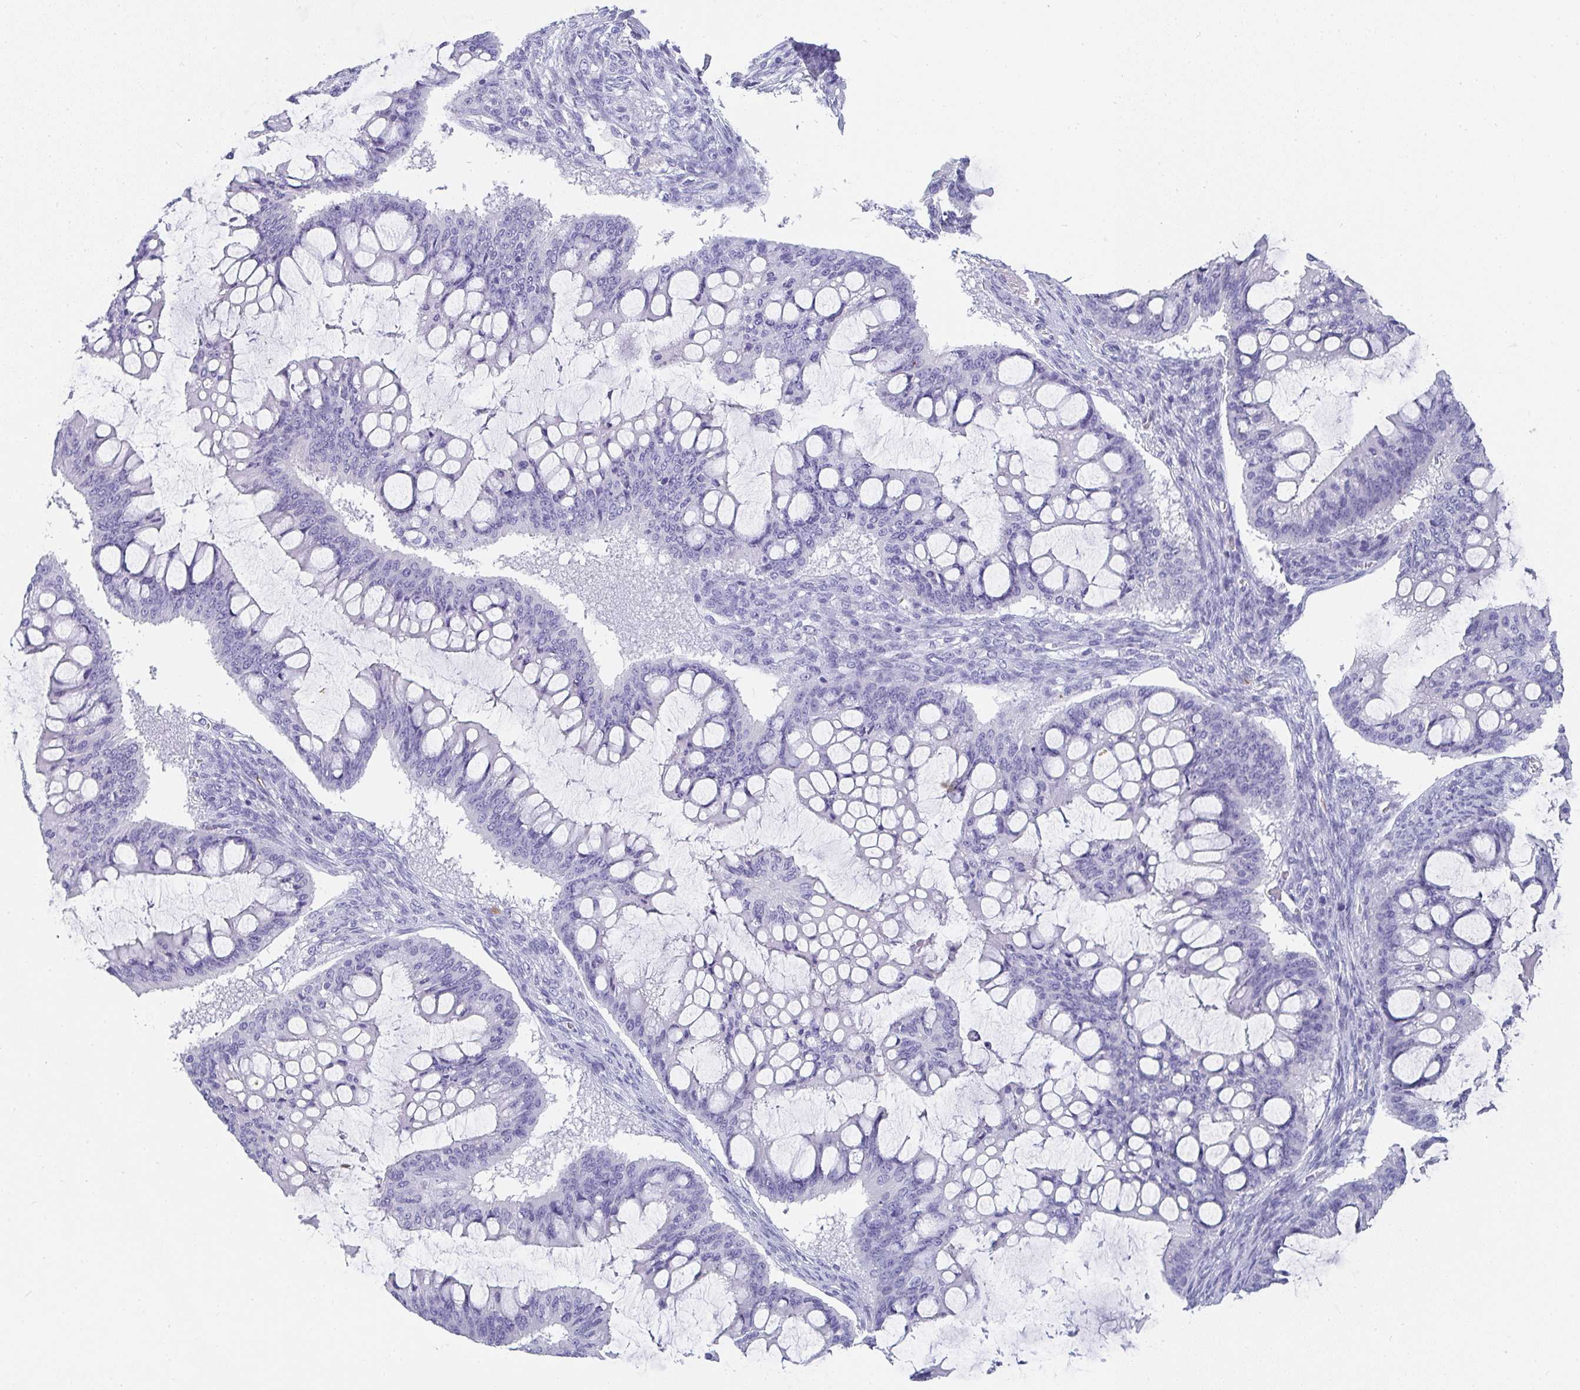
{"staining": {"intensity": "negative", "quantity": "none", "location": "none"}, "tissue": "ovarian cancer", "cell_type": "Tumor cells", "image_type": "cancer", "snomed": [{"axis": "morphology", "description": "Cystadenocarcinoma, mucinous, NOS"}, {"axis": "topography", "description": "Ovary"}], "caption": "High power microscopy micrograph of an immunohistochemistry histopathology image of mucinous cystadenocarcinoma (ovarian), revealing no significant staining in tumor cells. Nuclei are stained in blue.", "gene": "PRND", "patient": {"sex": "female", "age": 73}}